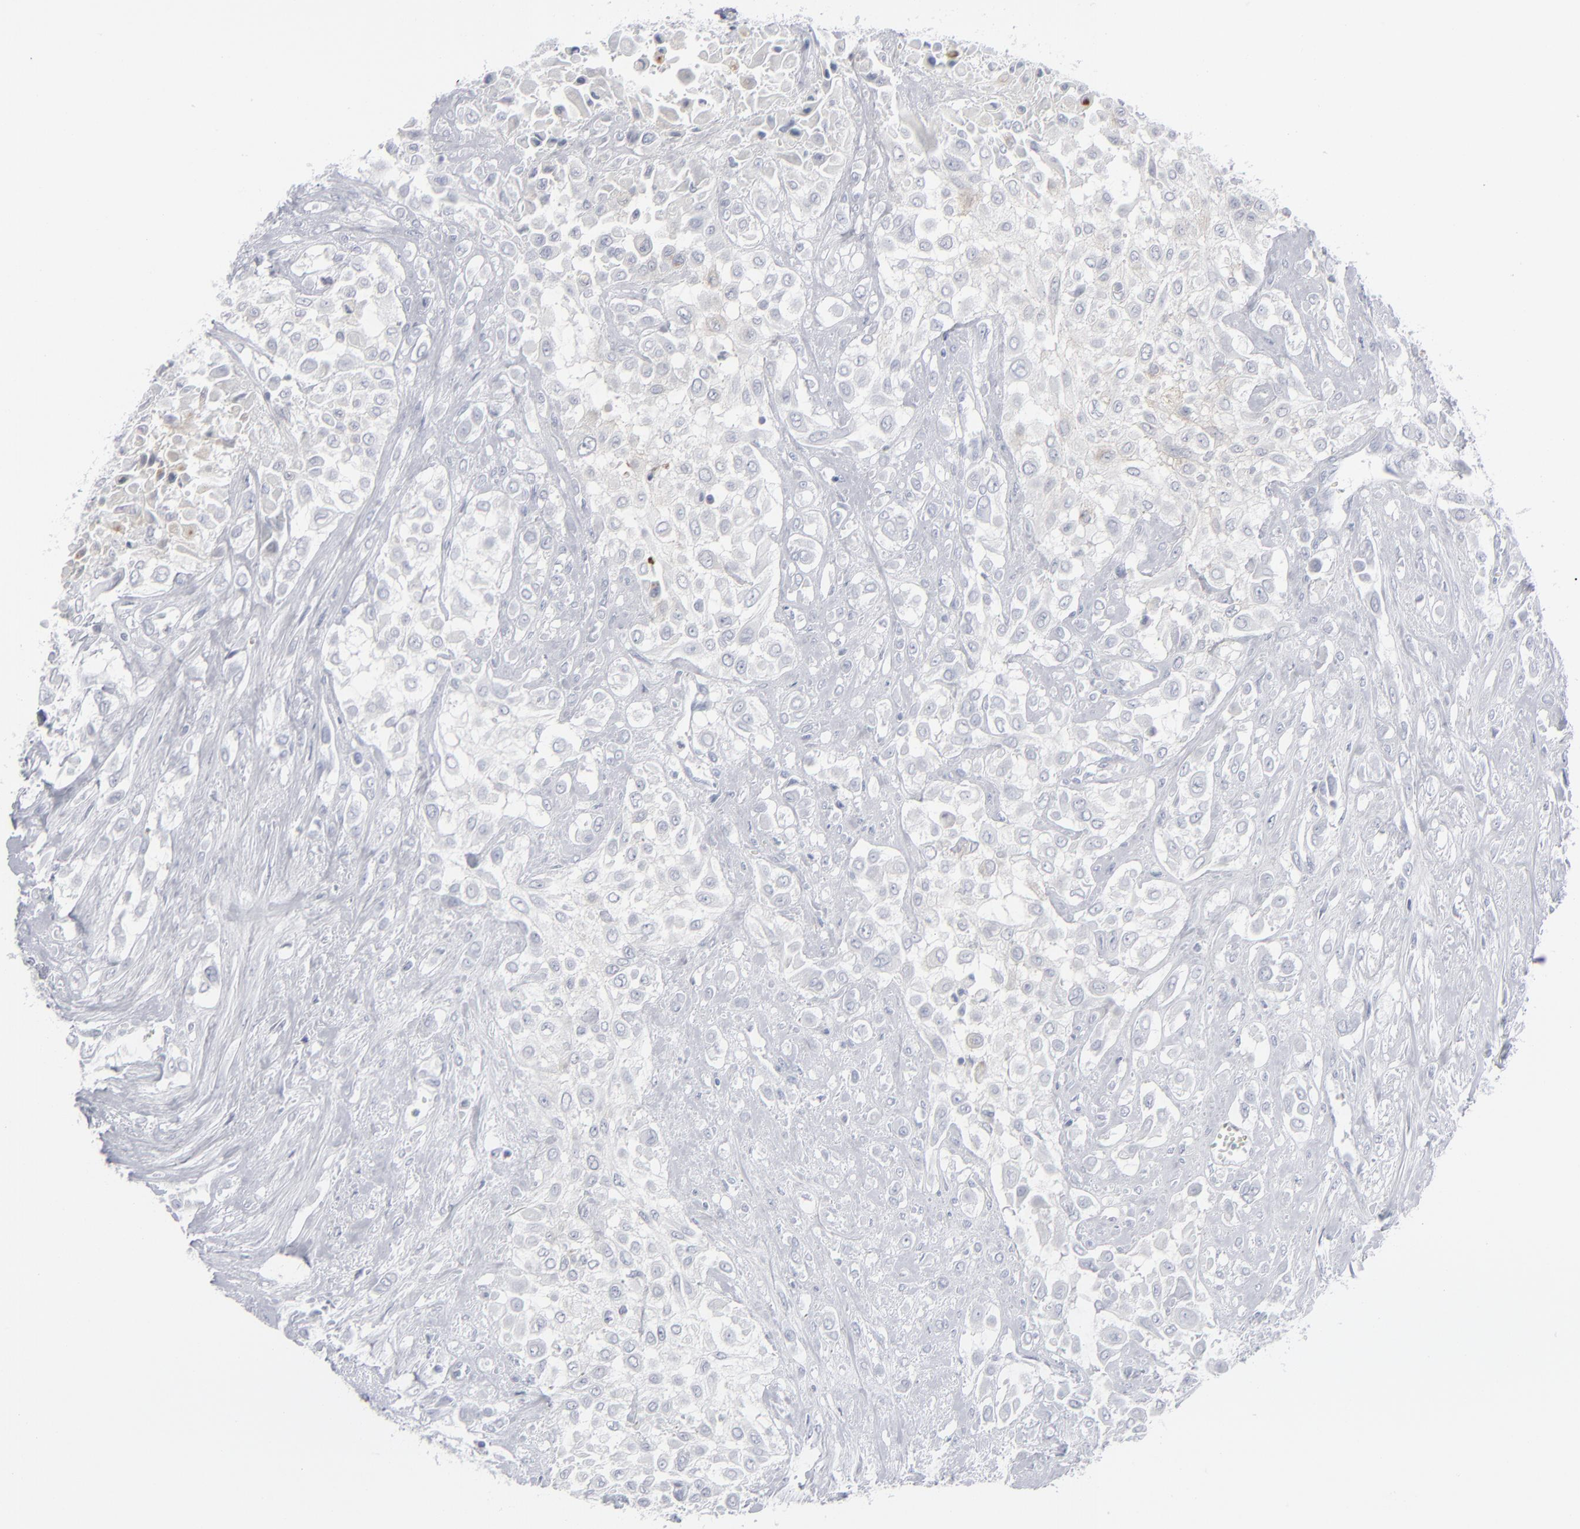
{"staining": {"intensity": "negative", "quantity": "none", "location": "none"}, "tissue": "urothelial cancer", "cell_type": "Tumor cells", "image_type": "cancer", "snomed": [{"axis": "morphology", "description": "Urothelial carcinoma, High grade"}, {"axis": "topography", "description": "Urinary bladder"}], "caption": "High magnification brightfield microscopy of high-grade urothelial carcinoma stained with DAB (3,3'-diaminobenzidine) (brown) and counterstained with hematoxylin (blue): tumor cells show no significant expression.", "gene": "MSLN", "patient": {"sex": "male", "age": 57}}